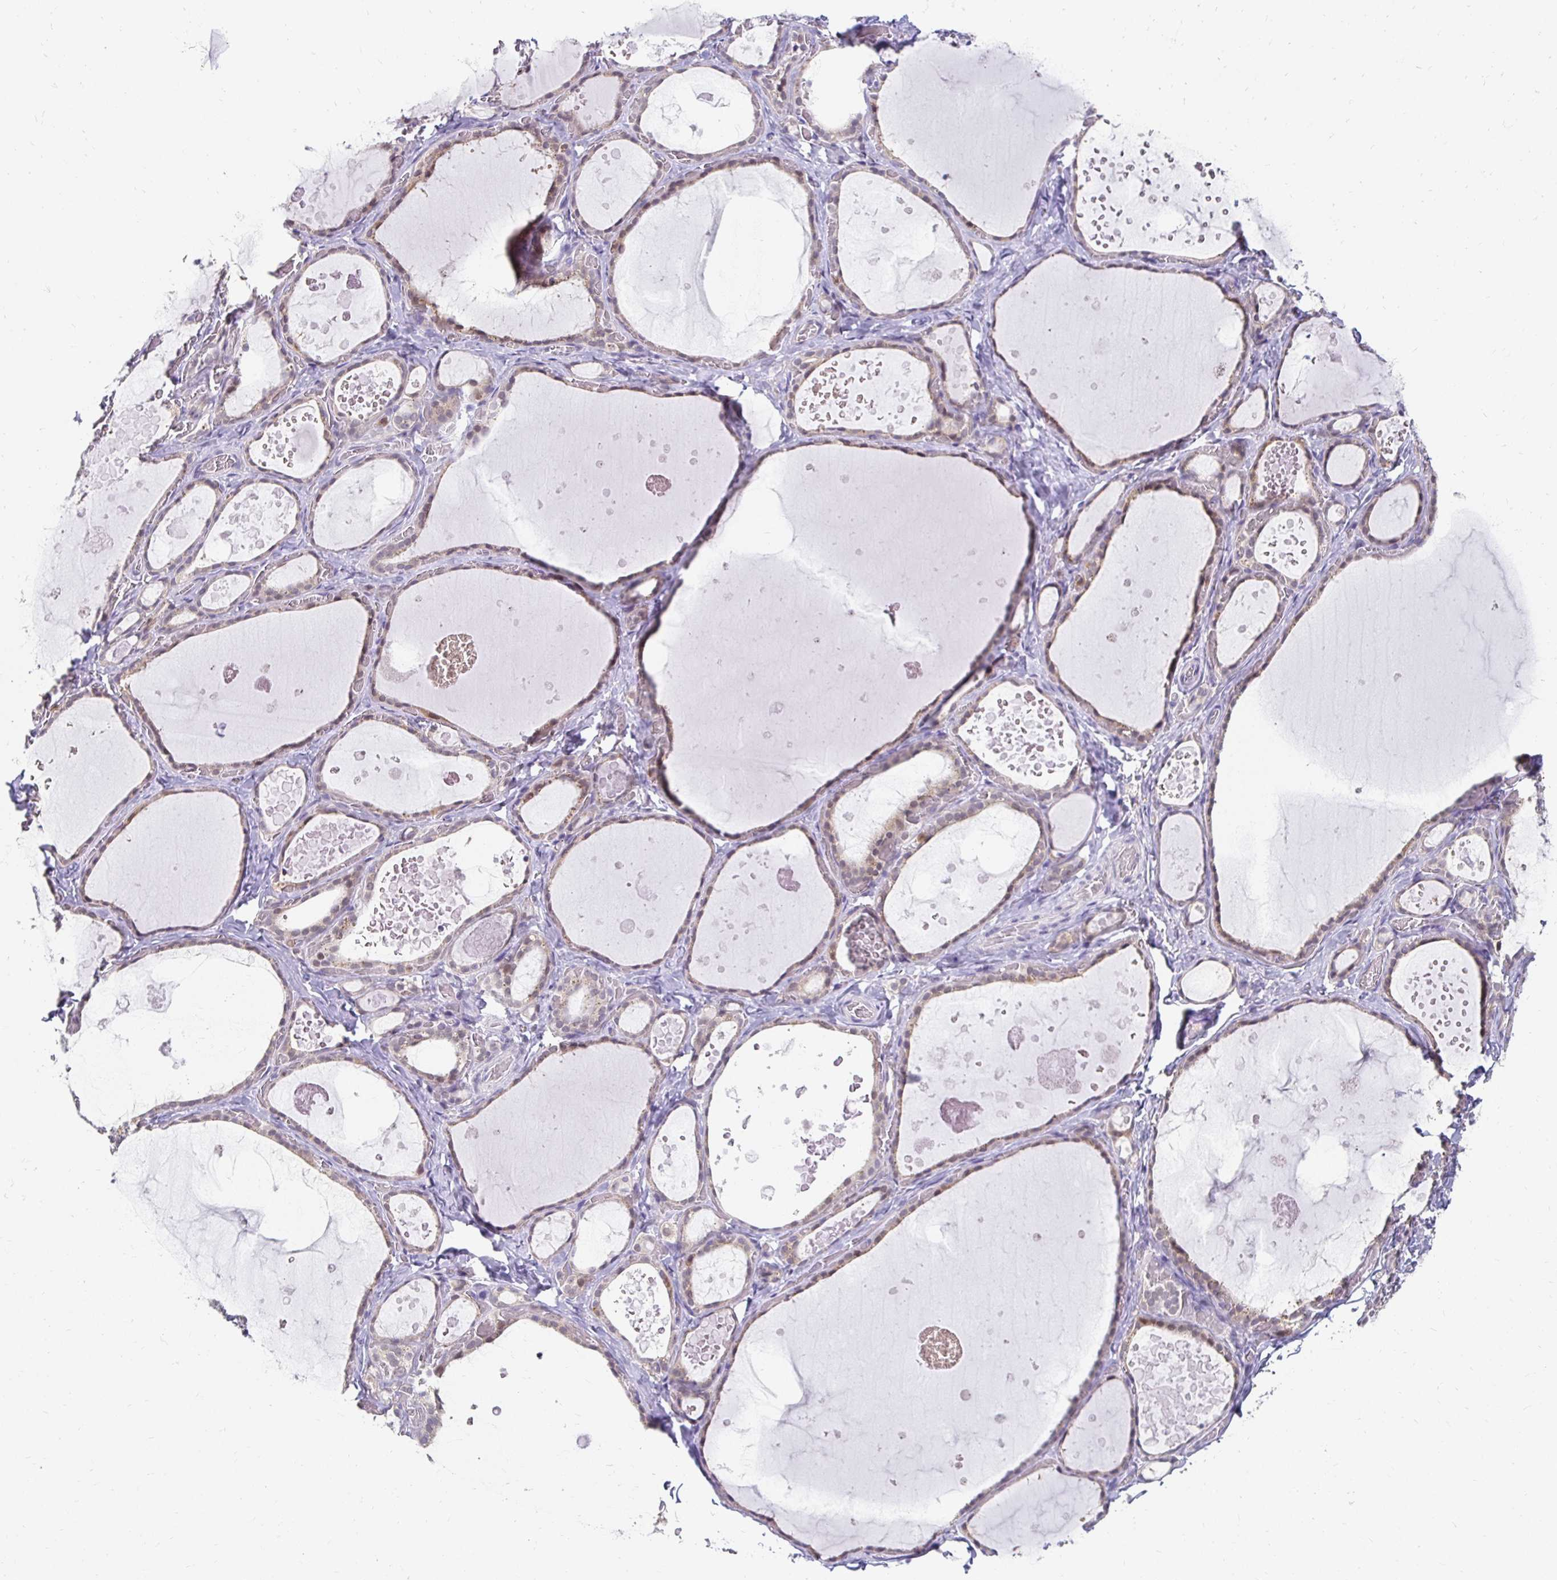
{"staining": {"intensity": "weak", "quantity": "25%-75%", "location": "cytoplasmic/membranous,nuclear"}, "tissue": "thyroid gland", "cell_type": "Glandular cells", "image_type": "normal", "snomed": [{"axis": "morphology", "description": "Normal tissue, NOS"}, {"axis": "topography", "description": "Thyroid gland"}], "caption": "Glandular cells exhibit low levels of weak cytoplasmic/membranous,nuclear positivity in about 25%-75% of cells in benign human thyroid gland. The staining was performed using DAB (3,3'-diaminobenzidine) to visualize the protein expression in brown, while the nuclei were stained in blue with hematoxylin (Magnification: 20x).", "gene": "PADI2", "patient": {"sex": "female", "age": 56}}